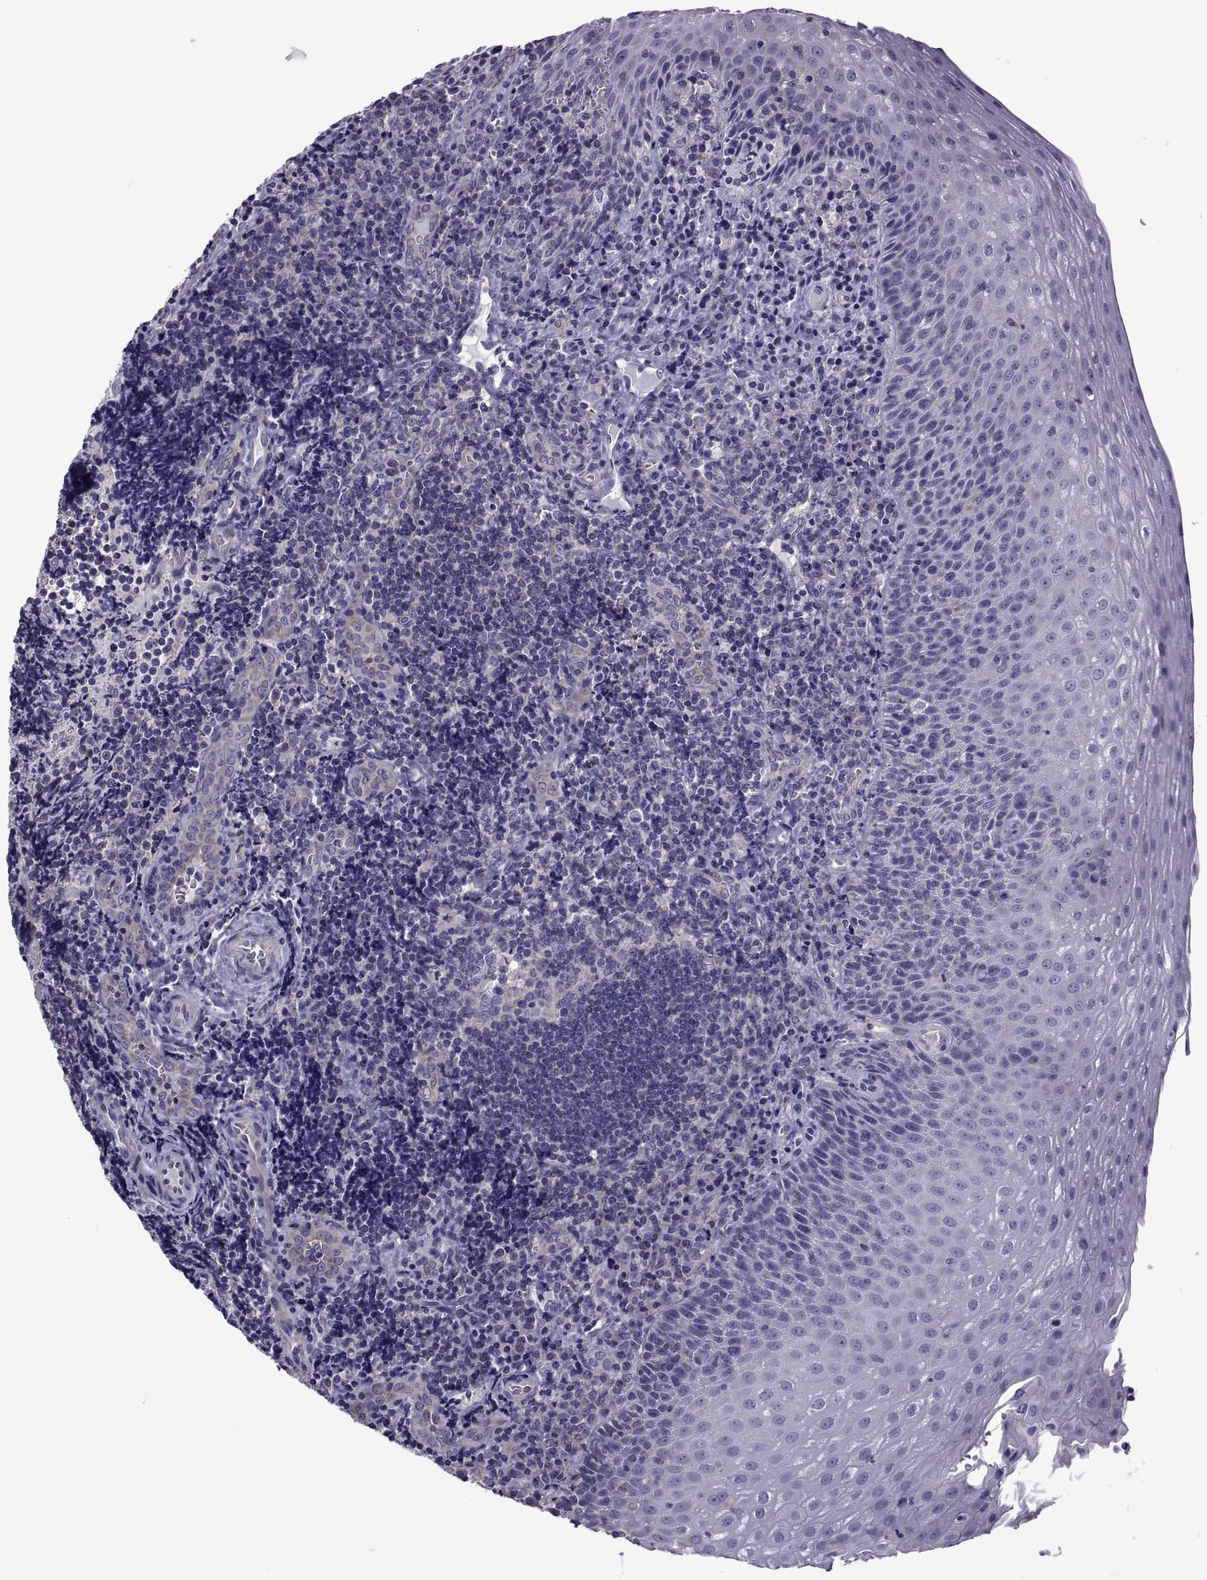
{"staining": {"intensity": "negative", "quantity": "none", "location": "none"}, "tissue": "tonsil", "cell_type": "Germinal center cells", "image_type": "normal", "snomed": [{"axis": "morphology", "description": "Normal tissue, NOS"}, {"axis": "morphology", "description": "Inflammation, NOS"}, {"axis": "topography", "description": "Tonsil"}], "caption": "Immunohistochemical staining of normal human tonsil demonstrates no significant expression in germinal center cells. (Brightfield microscopy of DAB (3,3'-diaminobenzidine) immunohistochemistry (IHC) at high magnification).", "gene": "TMC3", "patient": {"sex": "female", "age": 31}}